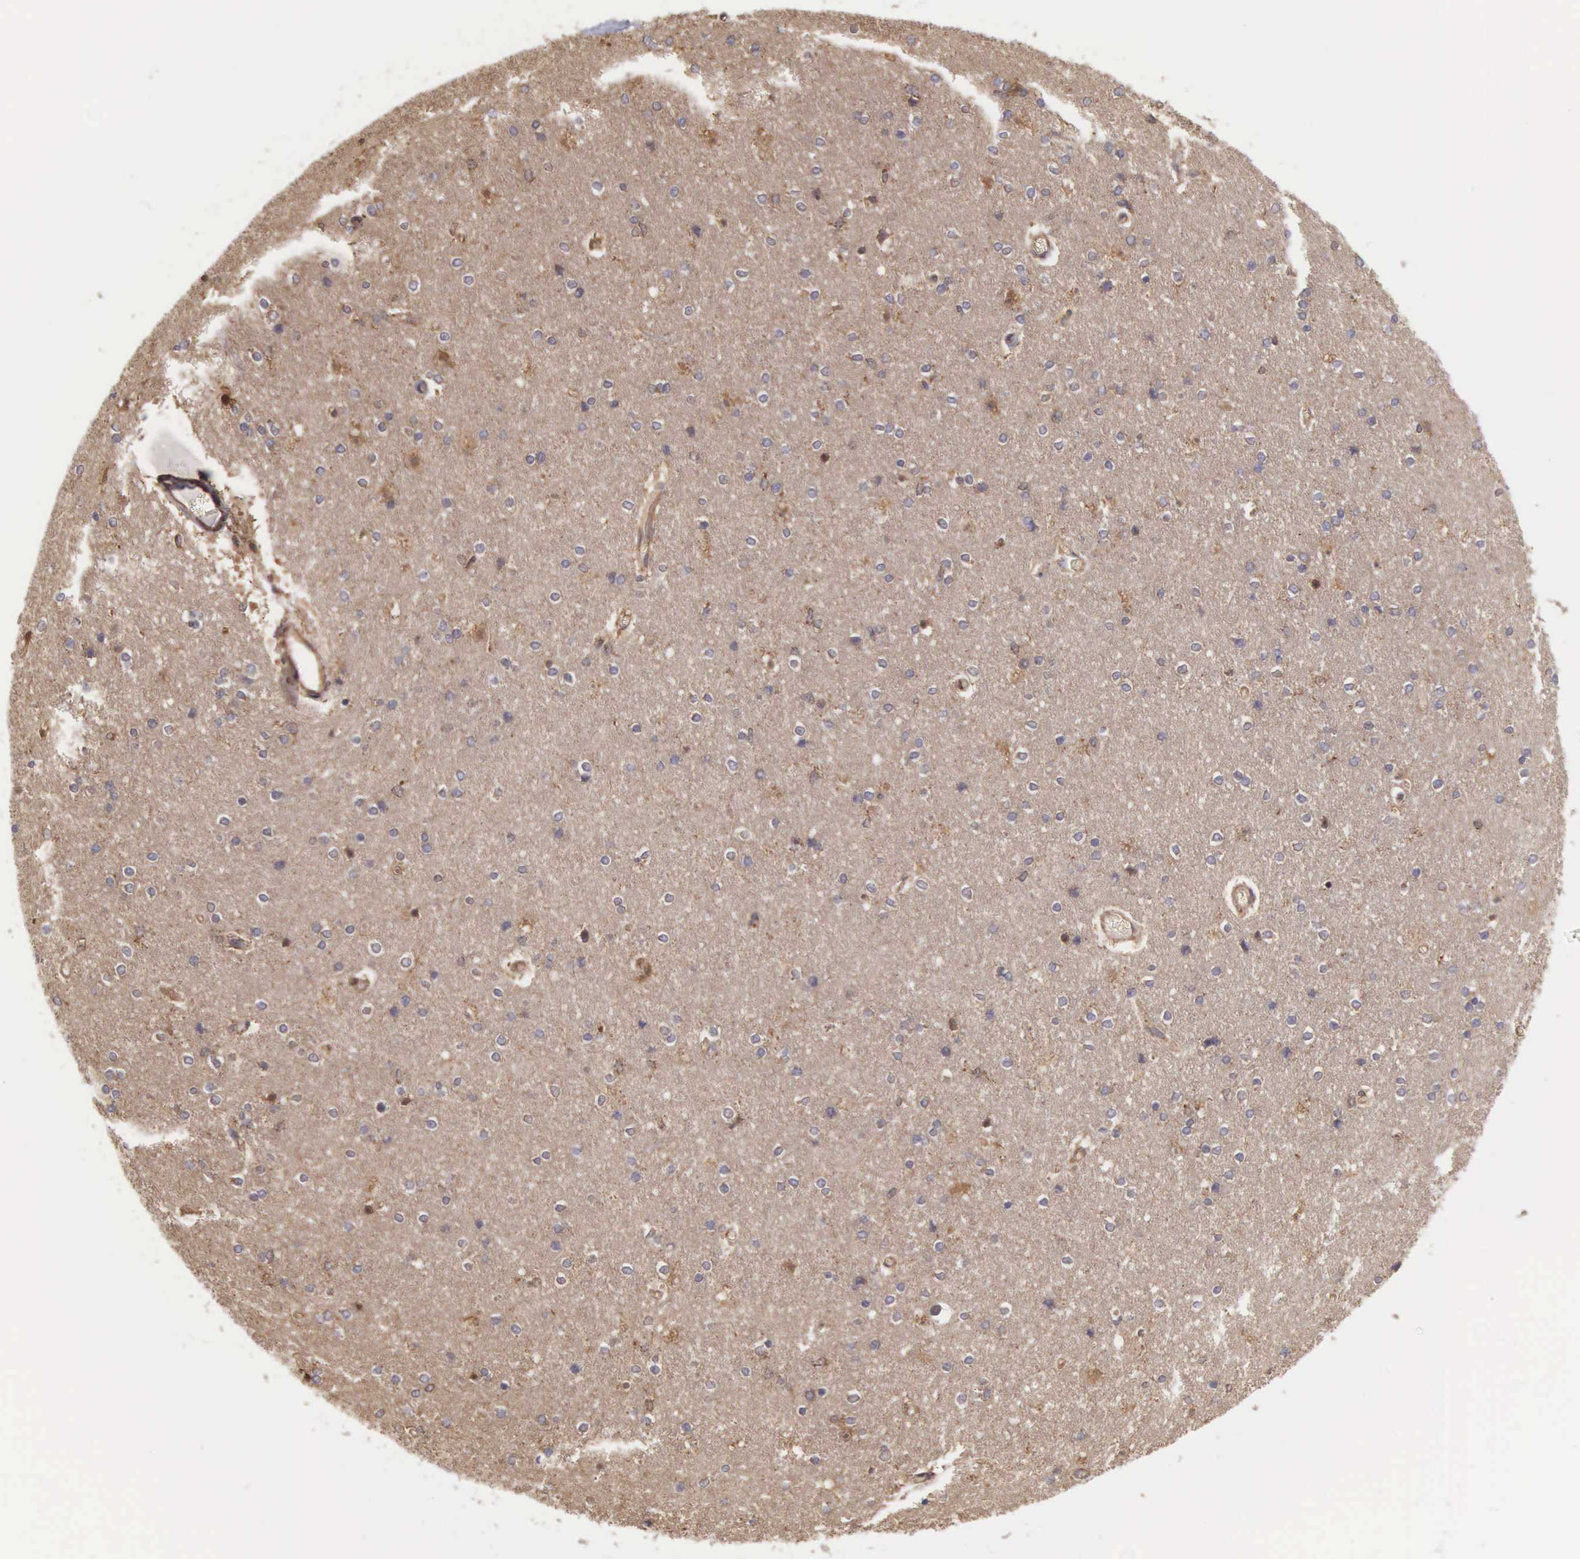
{"staining": {"intensity": "weak", "quantity": "25%-75%", "location": "cytoplasmic/membranous"}, "tissue": "cerebral cortex", "cell_type": "Endothelial cells", "image_type": "normal", "snomed": [{"axis": "morphology", "description": "Normal tissue, NOS"}, {"axis": "topography", "description": "Cerebral cortex"}], "caption": "This image displays normal cerebral cortex stained with IHC to label a protein in brown. The cytoplasmic/membranous of endothelial cells show weak positivity for the protein. Nuclei are counter-stained blue.", "gene": "DHRS1", "patient": {"sex": "female", "age": 54}}